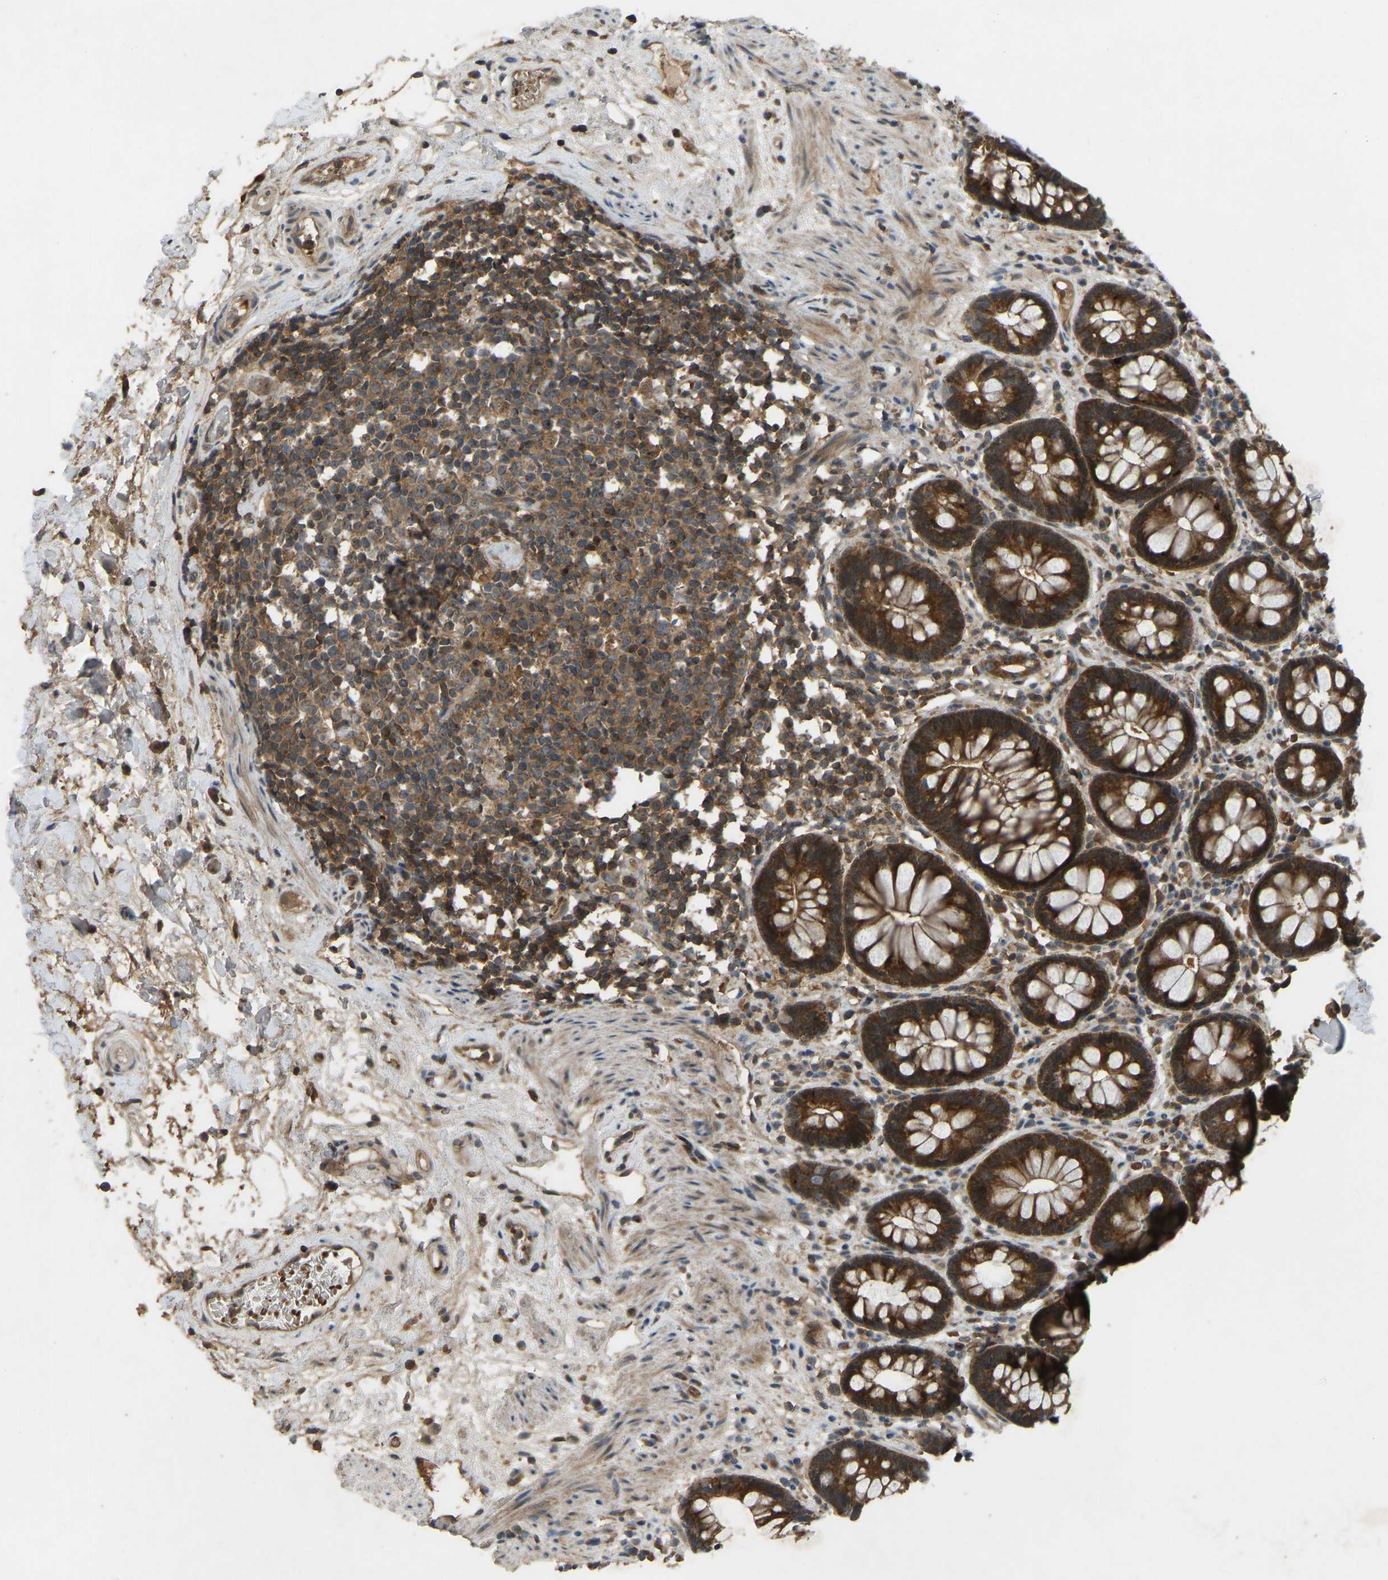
{"staining": {"intensity": "strong", "quantity": ">75%", "location": "cytoplasmic/membranous"}, "tissue": "rectum", "cell_type": "Glandular cells", "image_type": "normal", "snomed": [{"axis": "morphology", "description": "Normal tissue, NOS"}, {"axis": "topography", "description": "Rectum"}], "caption": "A high amount of strong cytoplasmic/membranous staining is appreciated in about >75% of glandular cells in unremarkable rectum.", "gene": "ZNF71", "patient": {"sex": "male", "age": 64}}